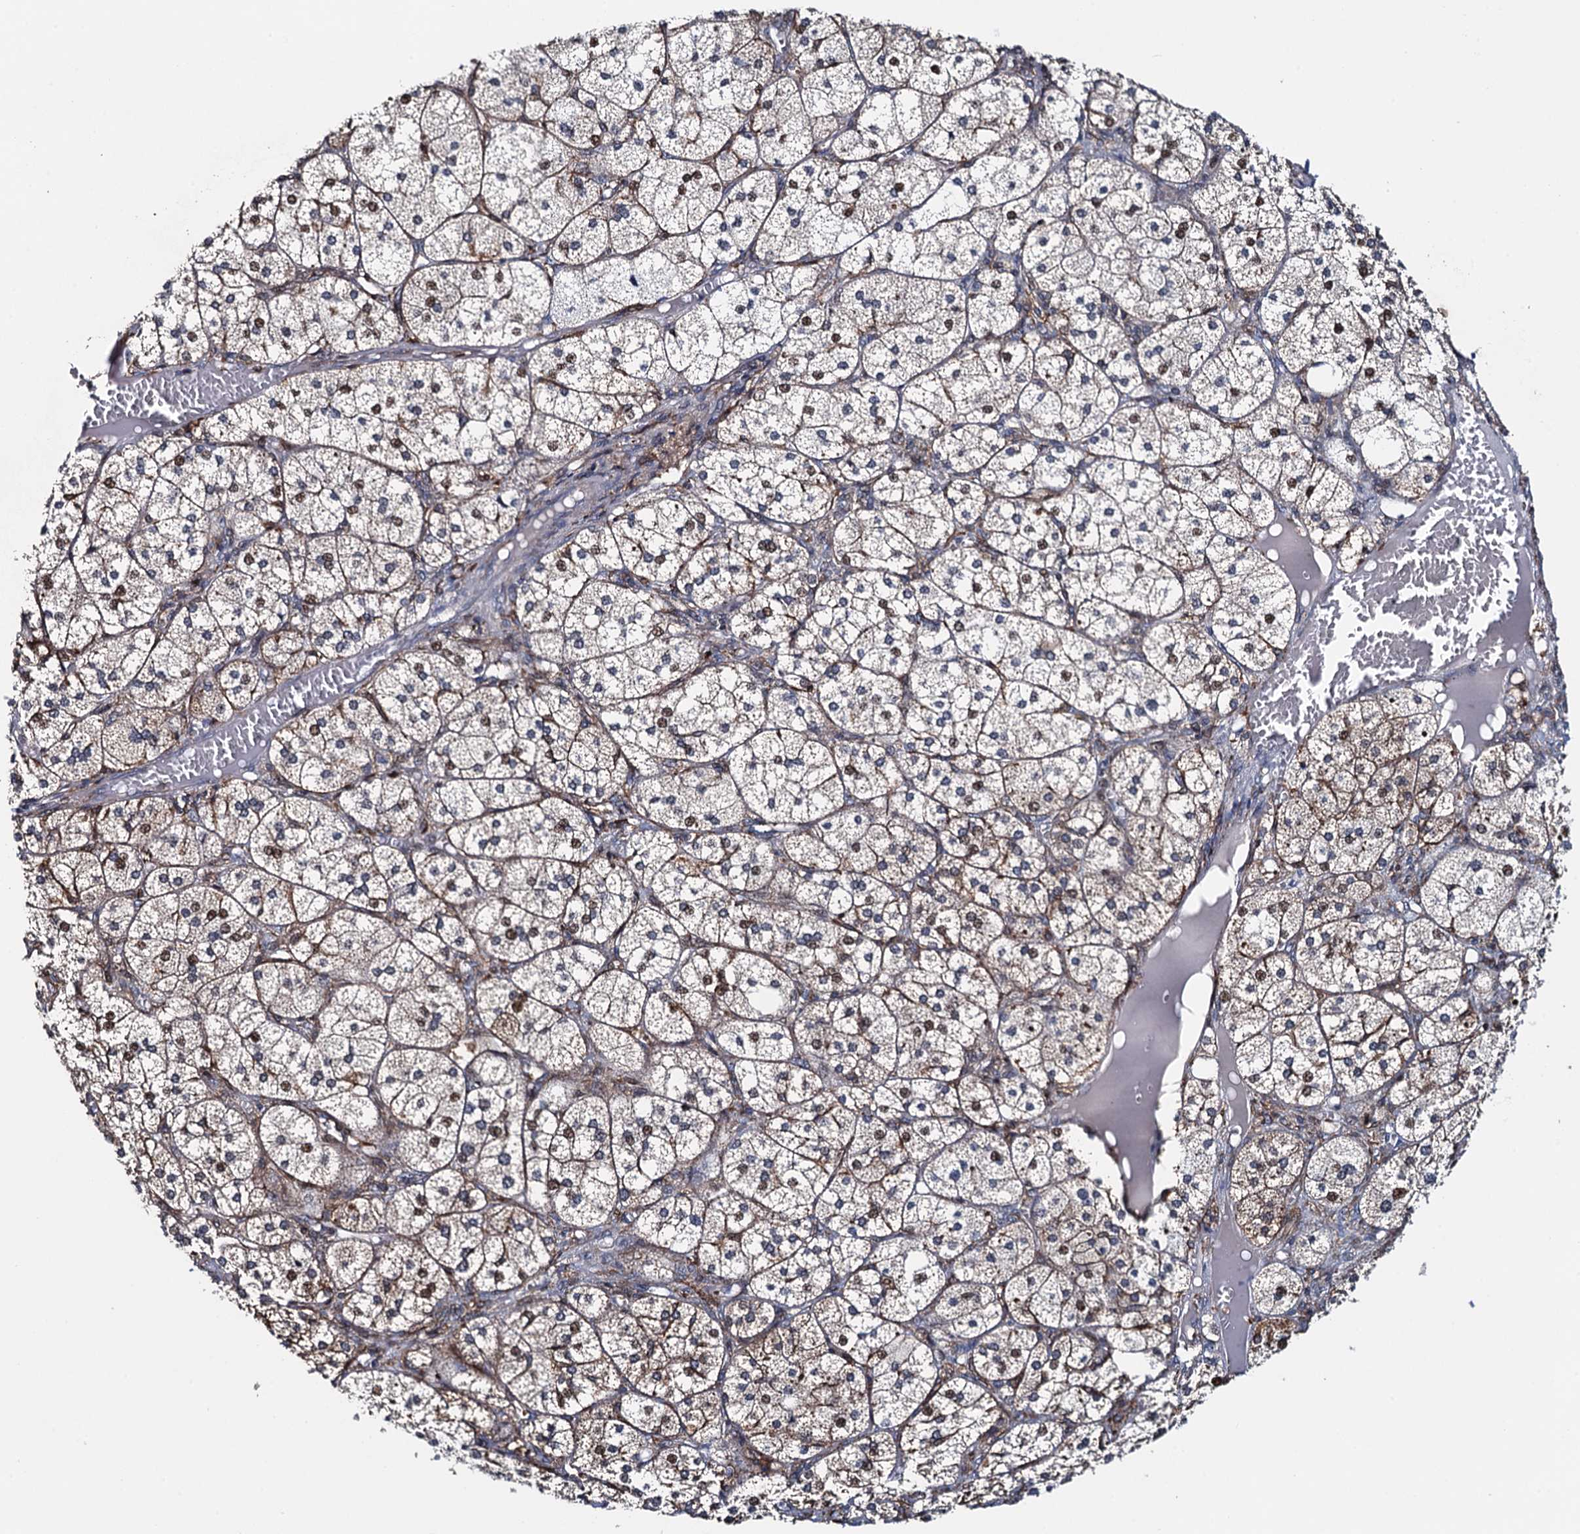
{"staining": {"intensity": "strong", "quantity": "25%-75%", "location": "cytoplasmic/membranous"}, "tissue": "adrenal gland", "cell_type": "Glandular cells", "image_type": "normal", "snomed": [{"axis": "morphology", "description": "Normal tissue, NOS"}, {"axis": "topography", "description": "Adrenal gland"}], "caption": "Immunohistochemical staining of benign human adrenal gland exhibits 25%-75% levels of strong cytoplasmic/membranous protein staining in approximately 25%-75% of glandular cells. The protein is shown in brown color, while the nuclei are stained blue.", "gene": "CCDC102A", "patient": {"sex": "female", "age": 61}}